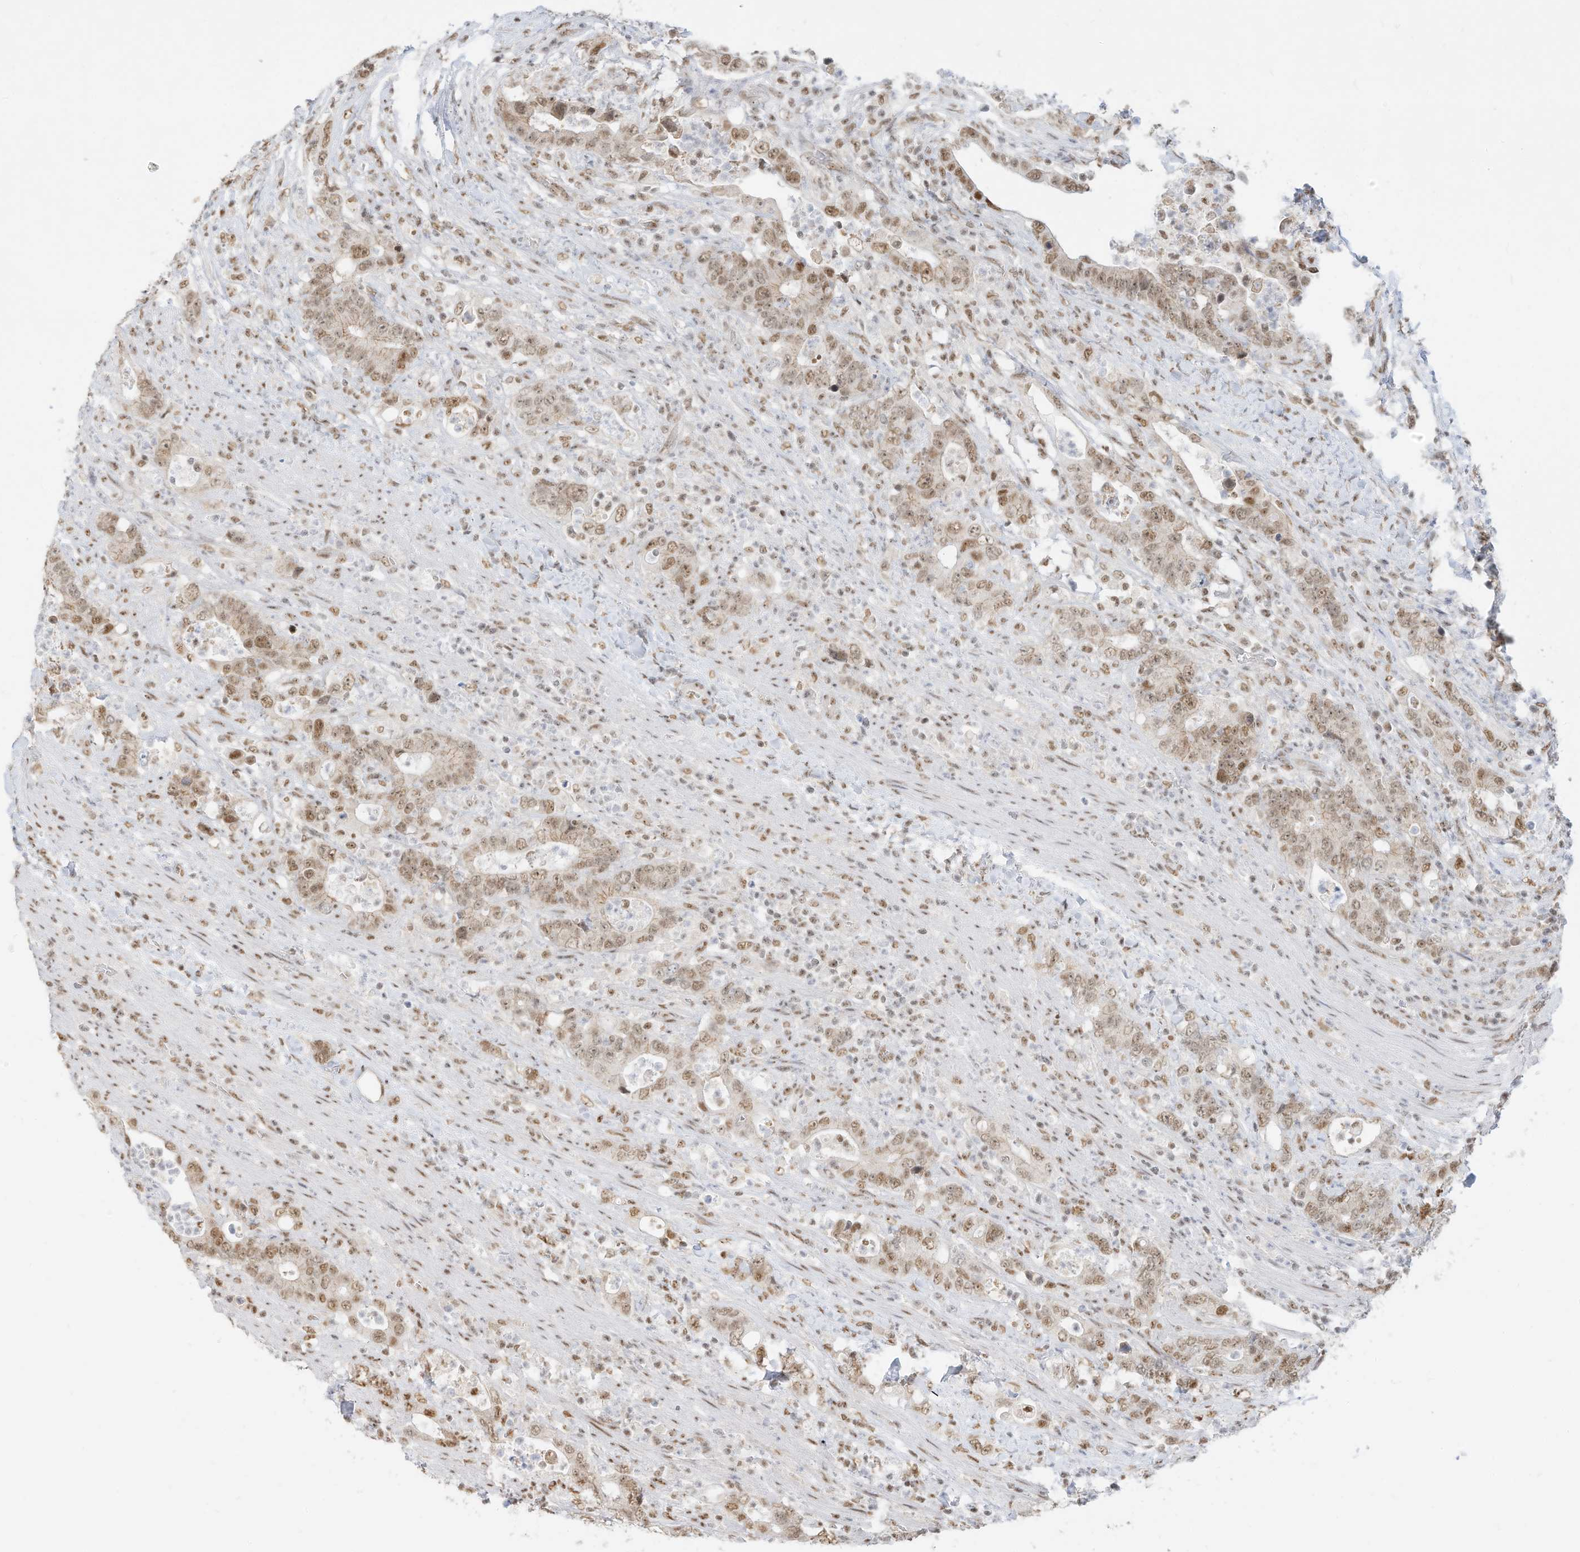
{"staining": {"intensity": "moderate", "quantity": ">75%", "location": "nuclear"}, "tissue": "colorectal cancer", "cell_type": "Tumor cells", "image_type": "cancer", "snomed": [{"axis": "morphology", "description": "Adenocarcinoma, NOS"}, {"axis": "topography", "description": "Colon"}], "caption": "This is an image of immunohistochemistry staining of colorectal cancer (adenocarcinoma), which shows moderate staining in the nuclear of tumor cells.", "gene": "NHSL1", "patient": {"sex": "female", "age": 75}}